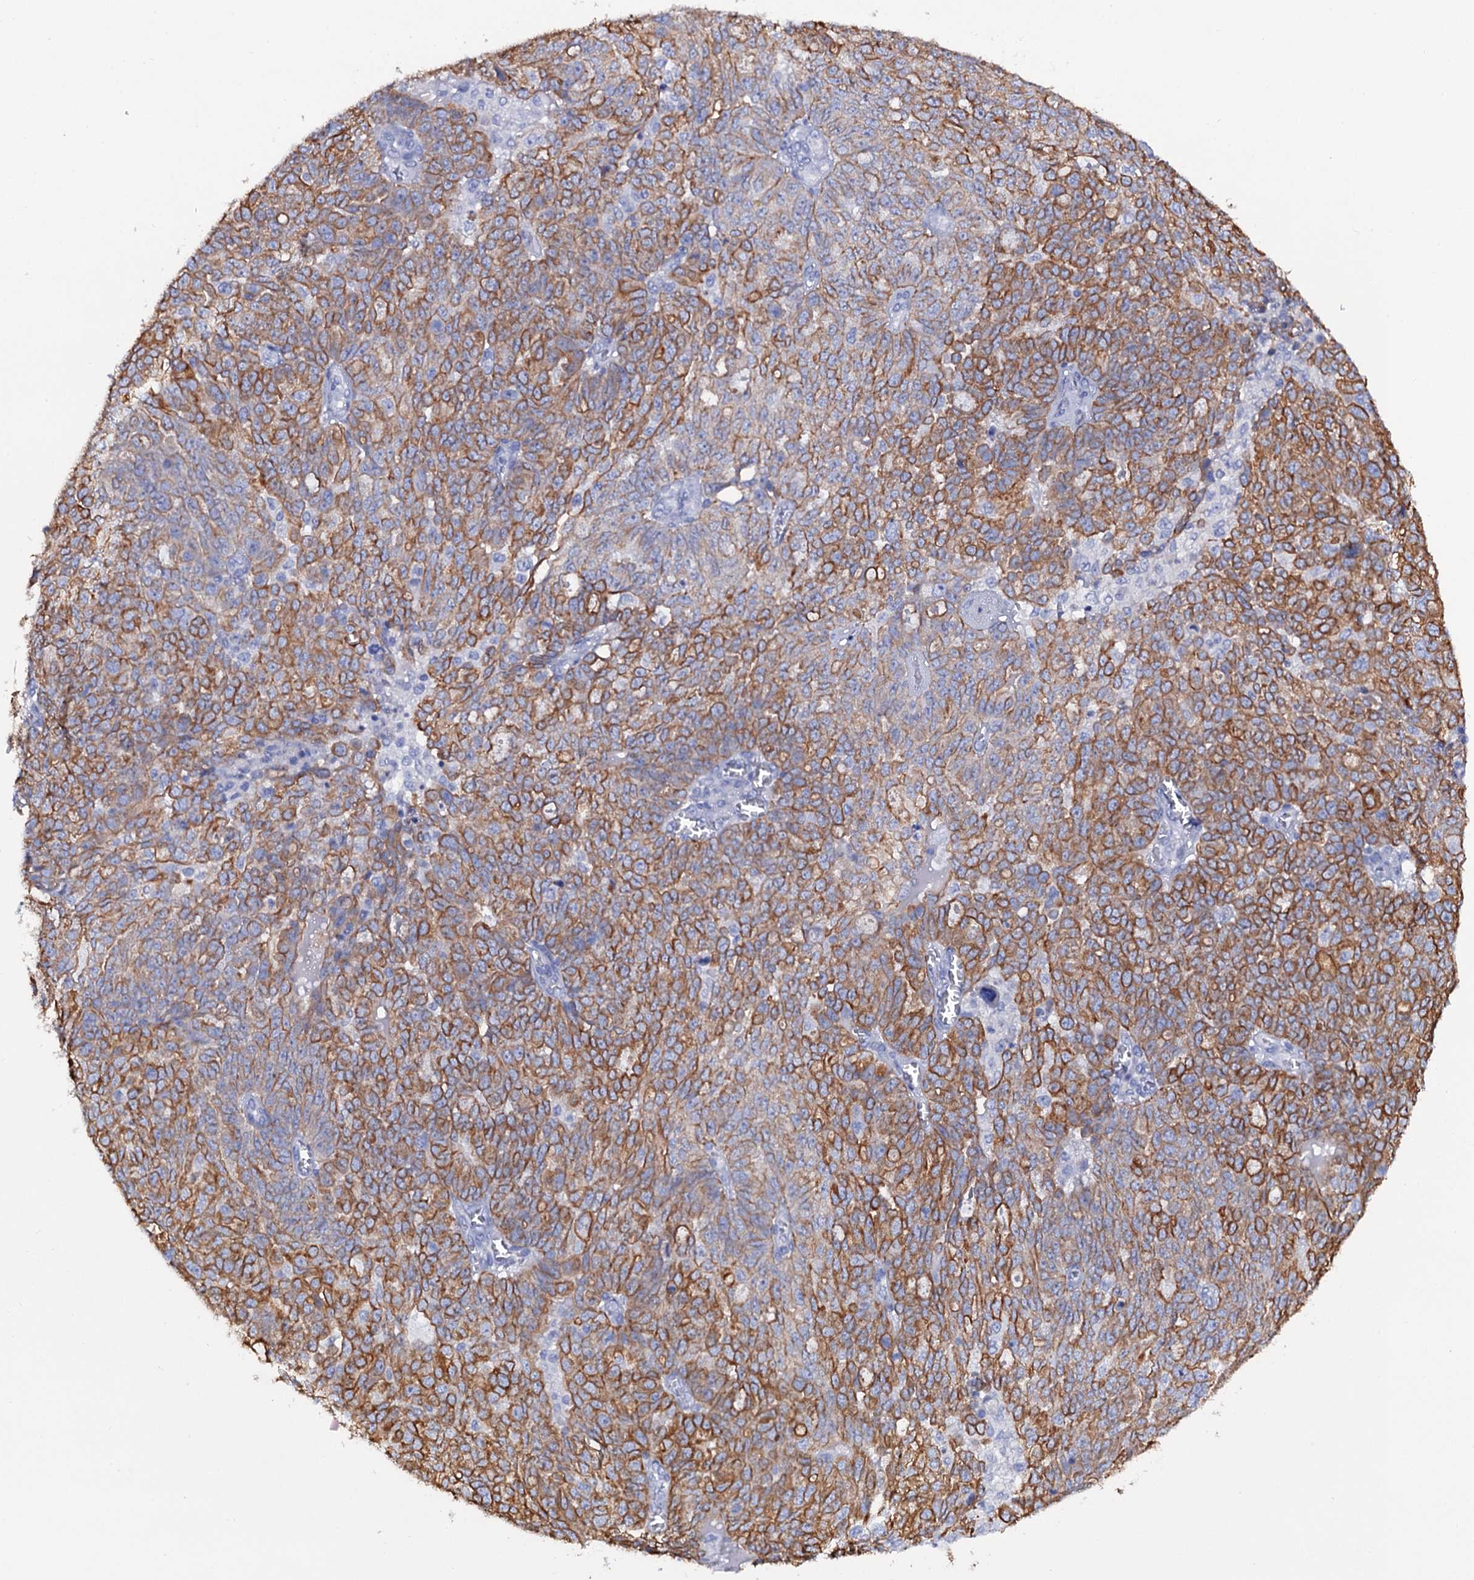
{"staining": {"intensity": "moderate", "quantity": ">75%", "location": "cytoplasmic/membranous"}, "tissue": "ovarian cancer", "cell_type": "Tumor cells", "image_type": "cancer", "snomed": [{"axis": "morphology", "description": "Cystadenocarcinoma, serous, NOS"}, {"axis": "topography", "description": "Soft tissue"}, {"axis": "topography", "description": "Ovary"}], "caption": "High-magnification brightfield microscopy of ovarian cancer (serous cystadenocarcinoma) stained with DAB (brown) and counterstained with hematoxylin (blue). tumor cells exhibit moderate cytoplasmic/membranous positivity is identified in about>75% of cells.", "gene": "RAB3IP", "patient": {"sex": "female", "age": 57}}